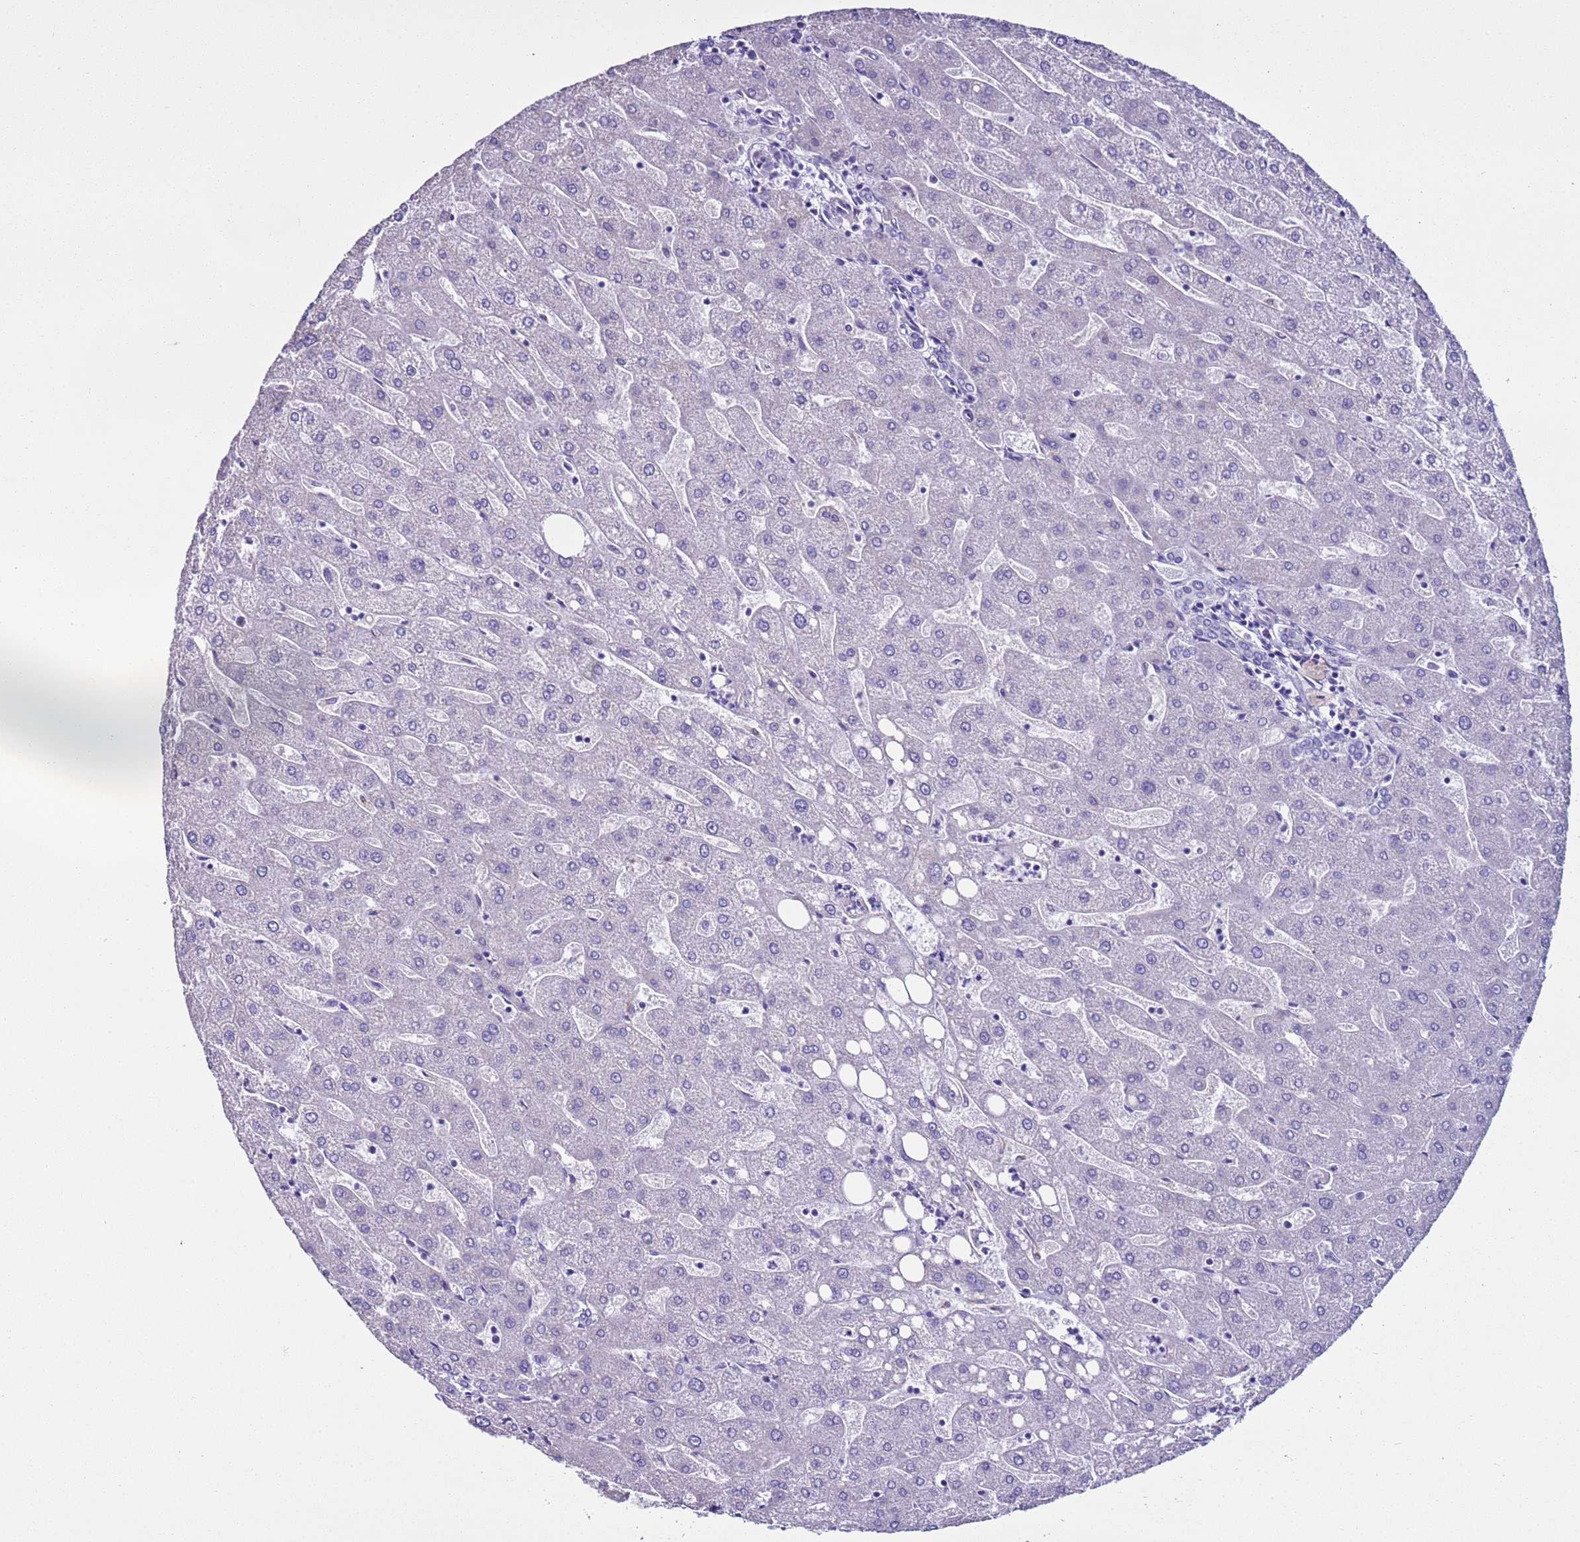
{"staining": {"intensity": "negative", "quantity": "none", "location": "none"}, "tissue": "liver", "cell_type": "Cholangiocytes", "image_type": "normal", "snomed": [{"axis": "morphology", "description": "Normal tissue, NOS"}, {"axis": "topography", "description": "Liver"}], "caption": "The image displays no staining of cholangiocytes in normal liver. (Stains: DAB IHC with hematoxylin counter stain, Microscopy: brightfield microscopy at high magnification).", "gene": "LCMT1", "patient": {"sex": "male", "age": 67}}